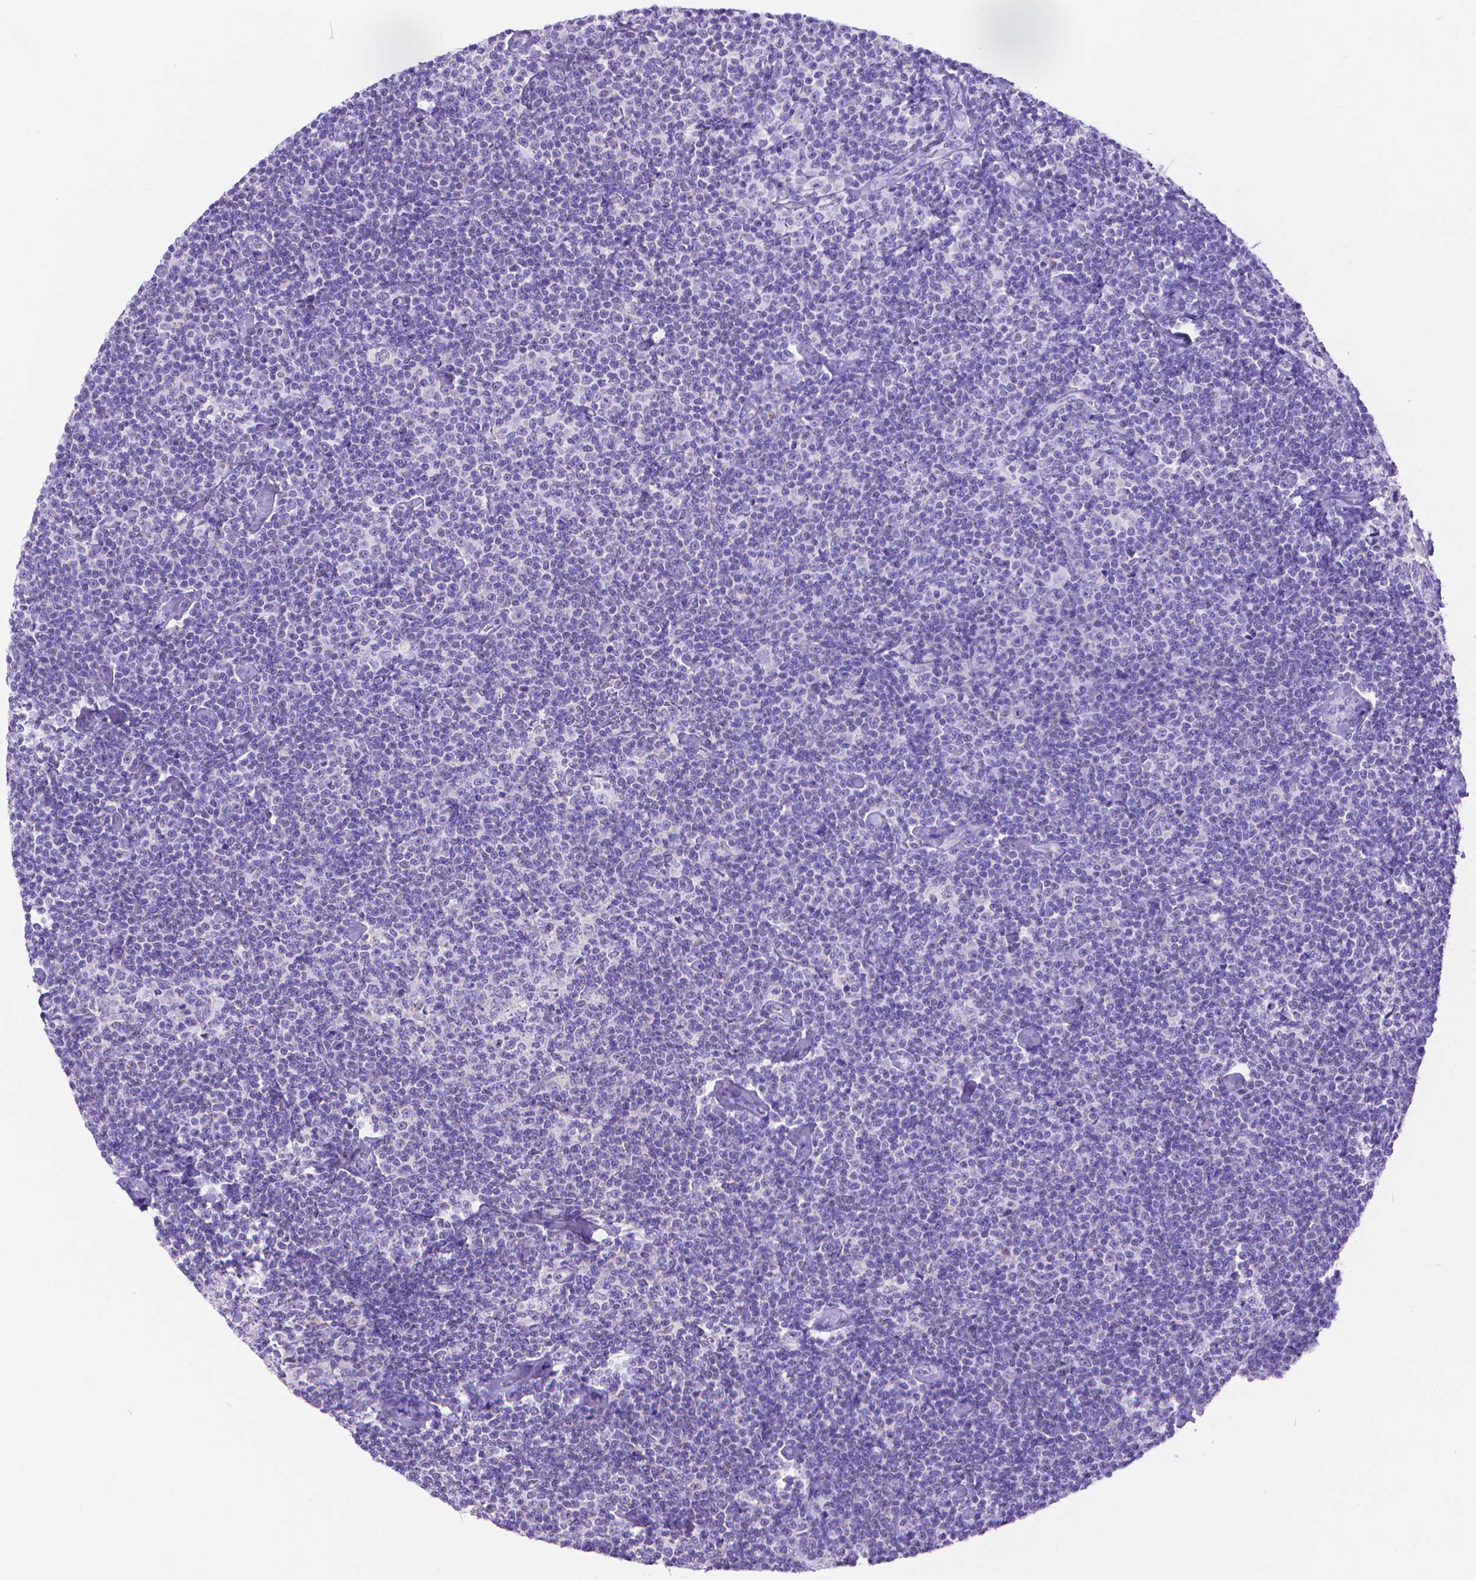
{"staining": {"intensity": "negative", "quantity": "none", "location": "none"}, "tissue": "lymphoma", "cell_type": "Tumor cells", "image_type": "cancer", "snomed": [{"axis": "morphology", "description": "Malignant lymphoma, non-Hodgkin's type, Low grade"}, {"axis": "topography", "description": "Lymph node"}], "caption": "A high-resolution image shows immunohistochemistry (IHC) staining of lymphoma, which reveals no significant staining in tumor cells.", "gene": "DHRS2", "patient": {"sex": "male", "age": 81}}